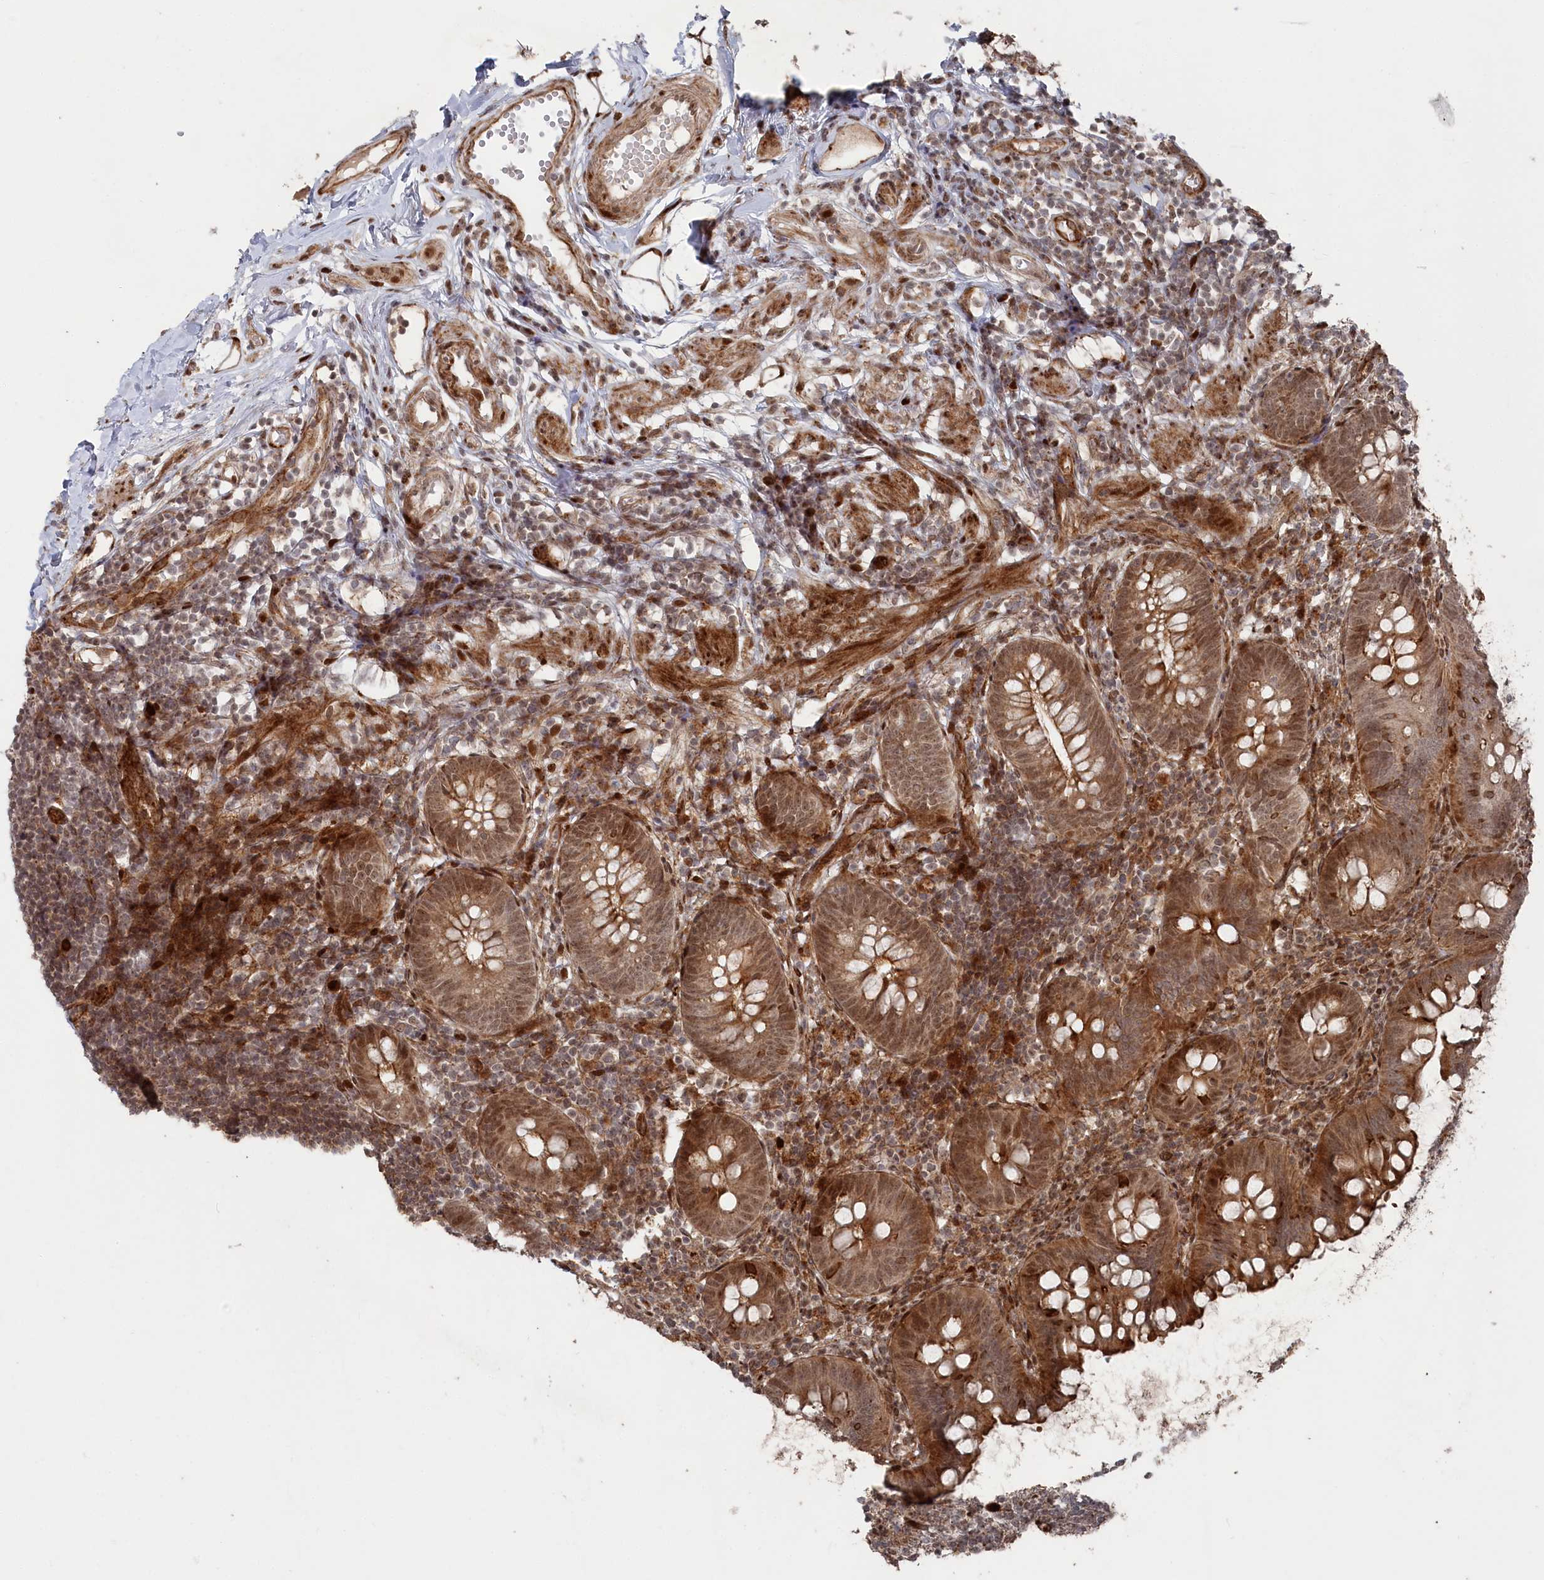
{"staining": {"intensity": "moderate", "quantity": ">75%", "location": "cytoplasmic/membranous,nuclear"}, "tissue": "appendix", "cell_type": "Glandular cells", "image_type": "normal", "snomed": [{"axis": "morphology", "description": "Normal tissue, NOS"}, {"axis": "topography", "description": "Appendix"}], "caption": "Immunohistochemical staining of unremarkable human appendix shows medium levels of moderate cytoplasmic/membranous,nuclear positivity in approximately >75% of glandular cells.", "gene": "POLR3A", "patient": {"sex": "female", "age": 62}}